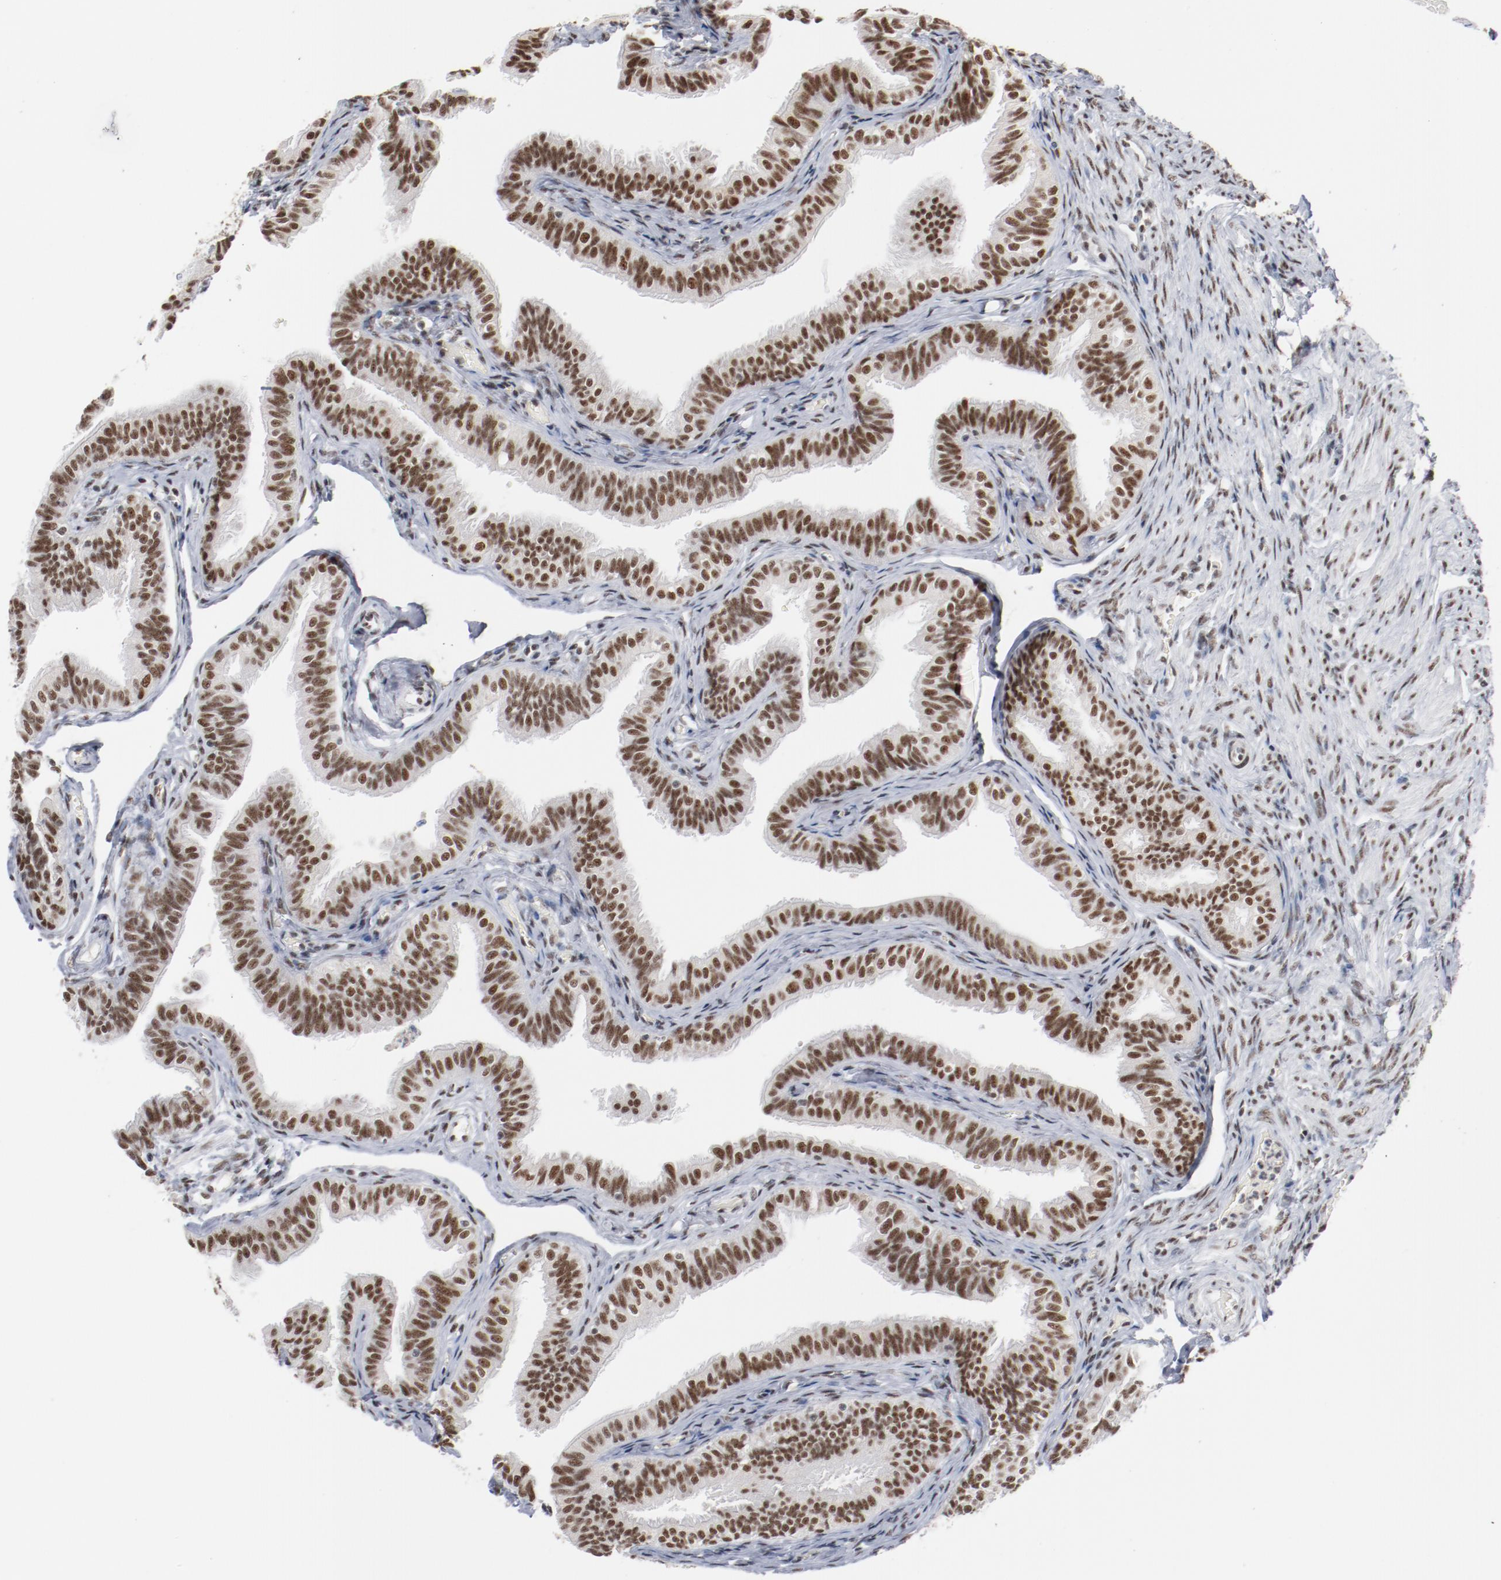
{"staining": {"intensity": "strong", "quantity": ">75%", "location": "nuclear"}, "tissue": "fallopian tube", "cell_type": "Glandular cells", "image_type": "normal", "snomed": [{"axis": "morphology", "description": "Normal tissue, NOS"}, {"axis": "morphology", "description": "Dermoid, NOS"}, {"axis": "topography", "description": "Fallopian tube"}], "caption": "Protein staining displays strong nuclear staining in approximately >75% of glandular cells in unremarkable fallopian tube.", "gene": "BUB3", "patient": {"sex": "female", "age": 33}}